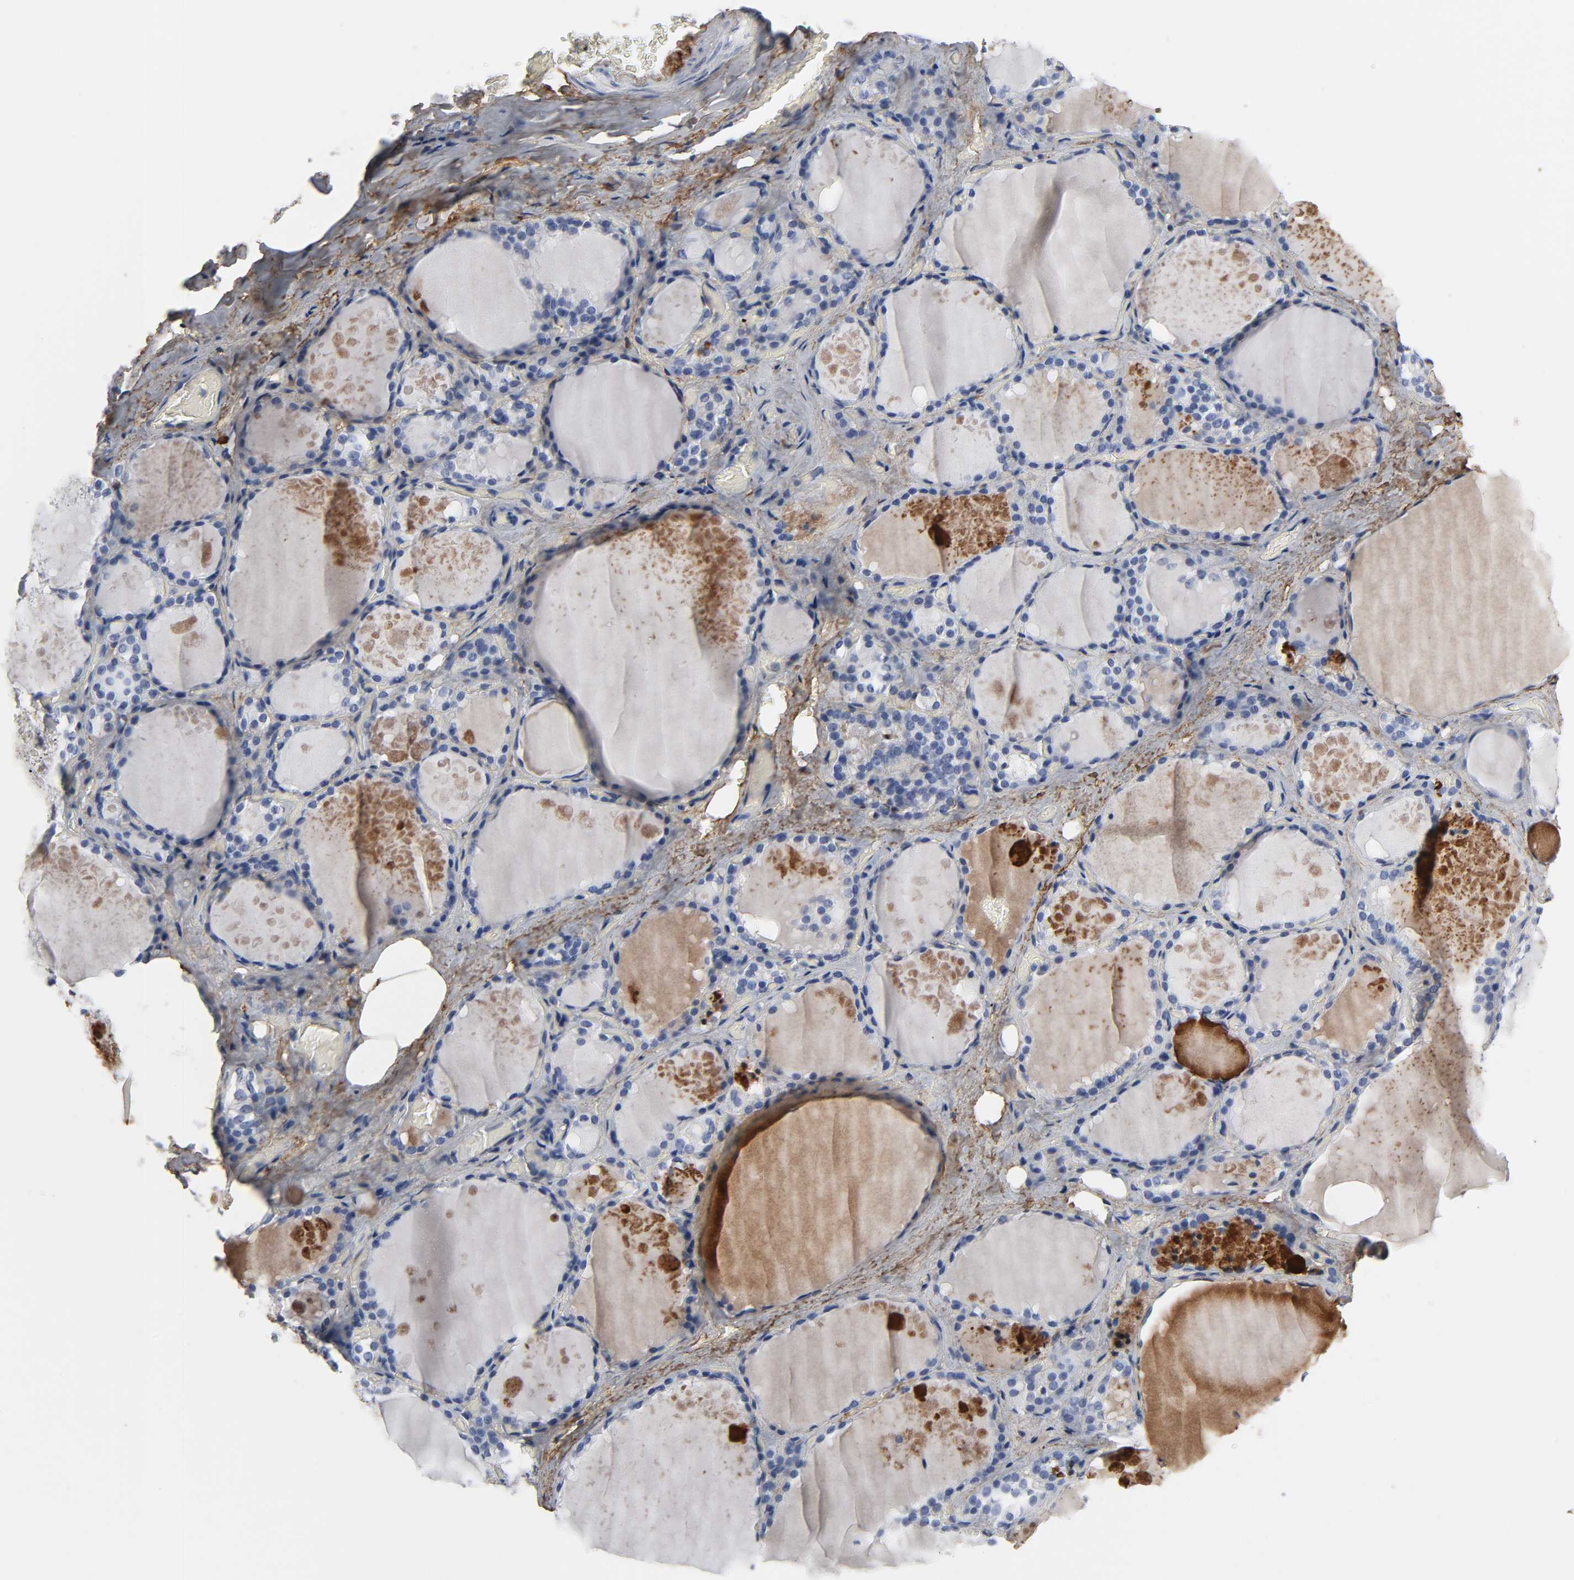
{"staining": {"intensity": "negative", "quantity": "none", "location": "none"}, "tissue": "thyroid gland", "cell_type": "Glandular cells", "image_type": "normal", "snomed": [{"axis": "morphology", "description": "Normal tissue, NOS"}, {"axis": "topography", "description": "Thyroid gland"}], "caption": "The image displays no staining of glandular cells in normal thyroid gland.", "gene": "FBLN1", "patient": {"sex": "male", "age": 61}}